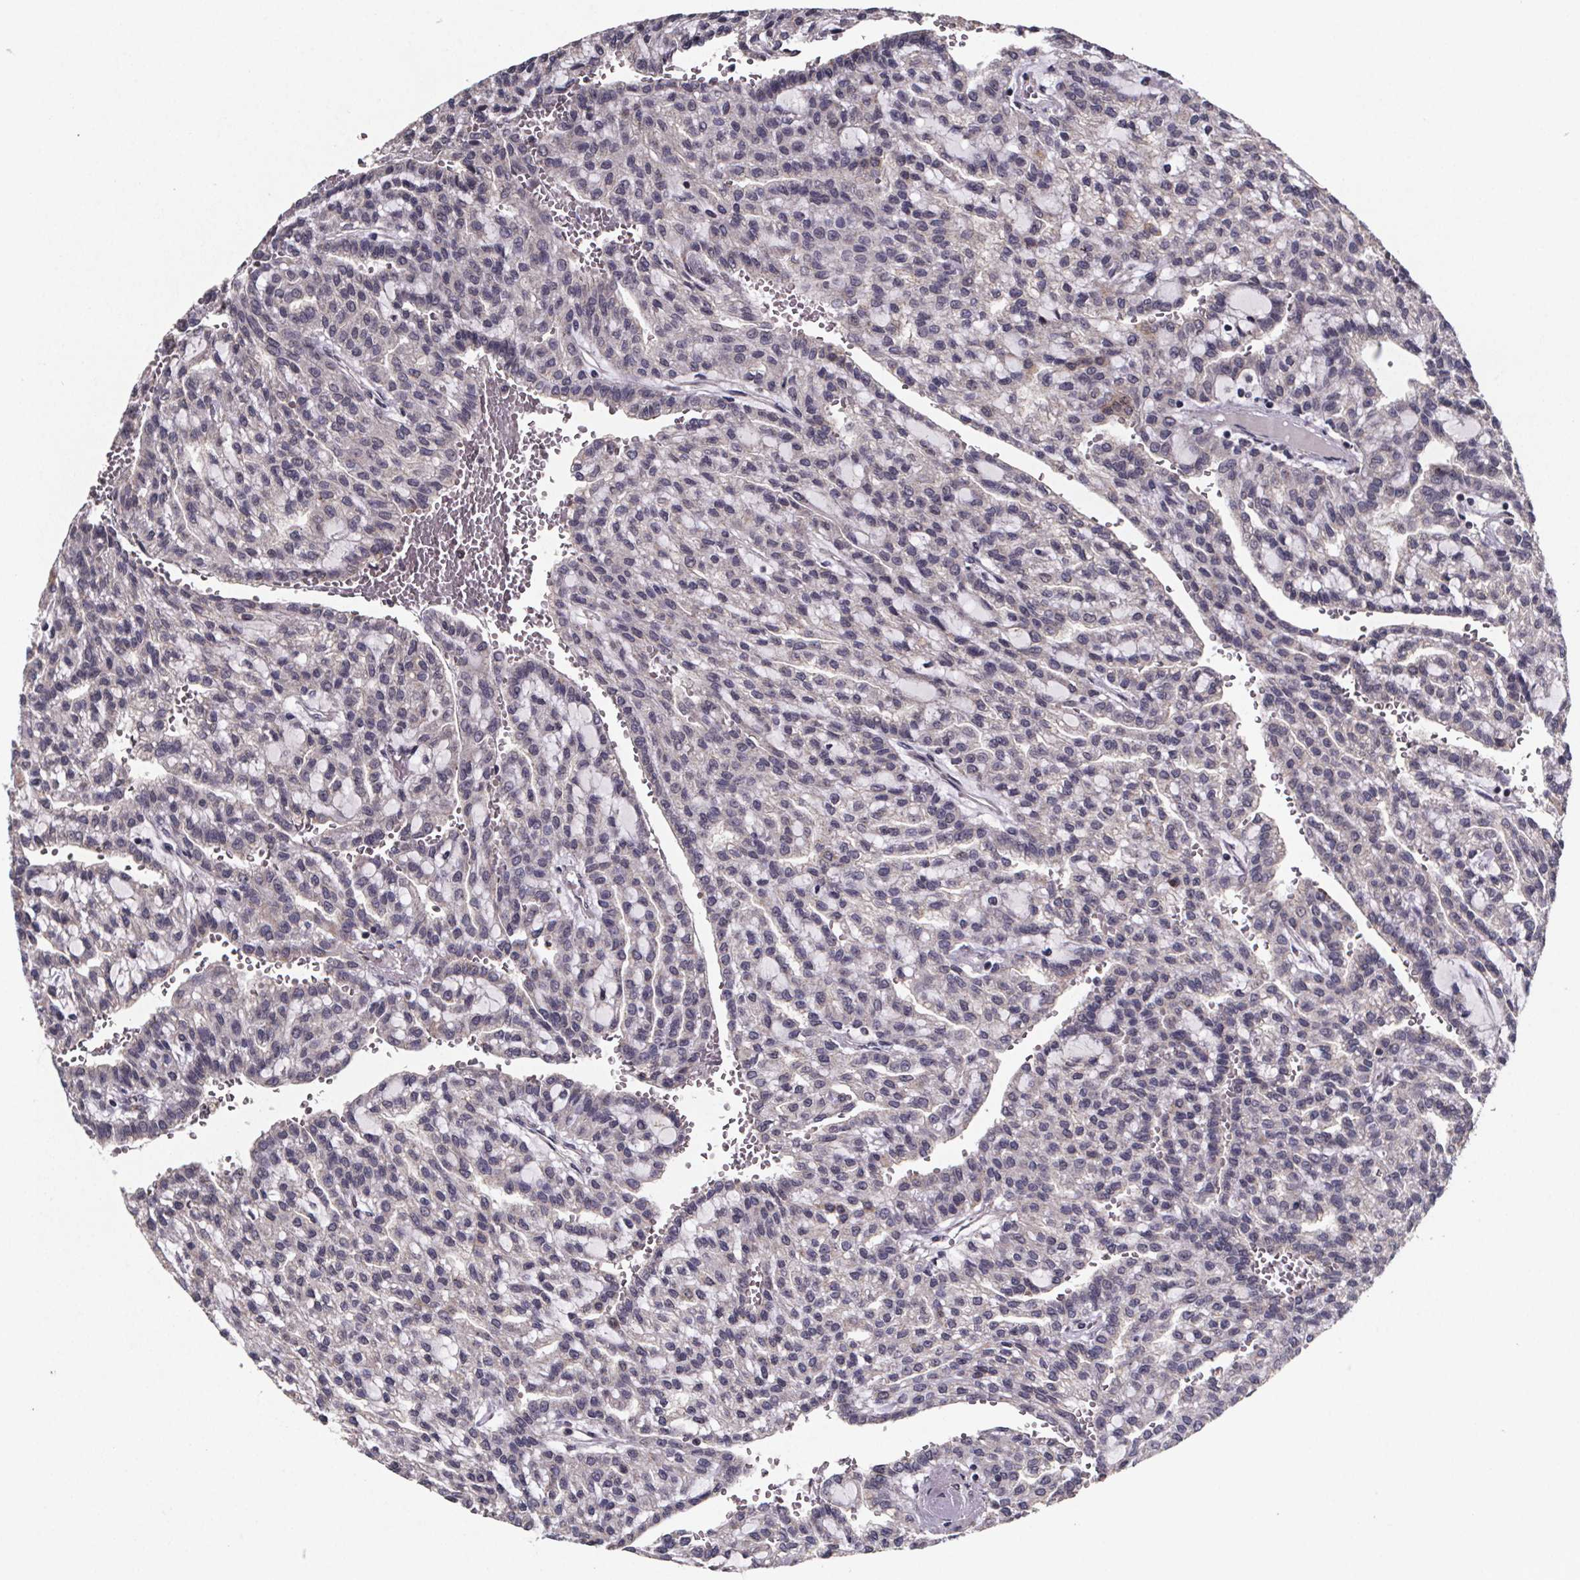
{"staining": {"intensity": "negative", "quantity": "none", "location": "none"}, "tissue": "renal cancer", "cell_type": "Tumor cells", "image_type": "cancer", "snomed": [{"axis": "morphology", "description": "Adenocarcinoma, NOS"}, {"axis": "topography", "description": "Kidney"}], "caption": "Human adenocarcinoma (renal) stained for a protein using immunohistochemistry displays no expression in tumor cells.", "gene": "PALLD", "patient": {"sex": "male", "age": 63}}